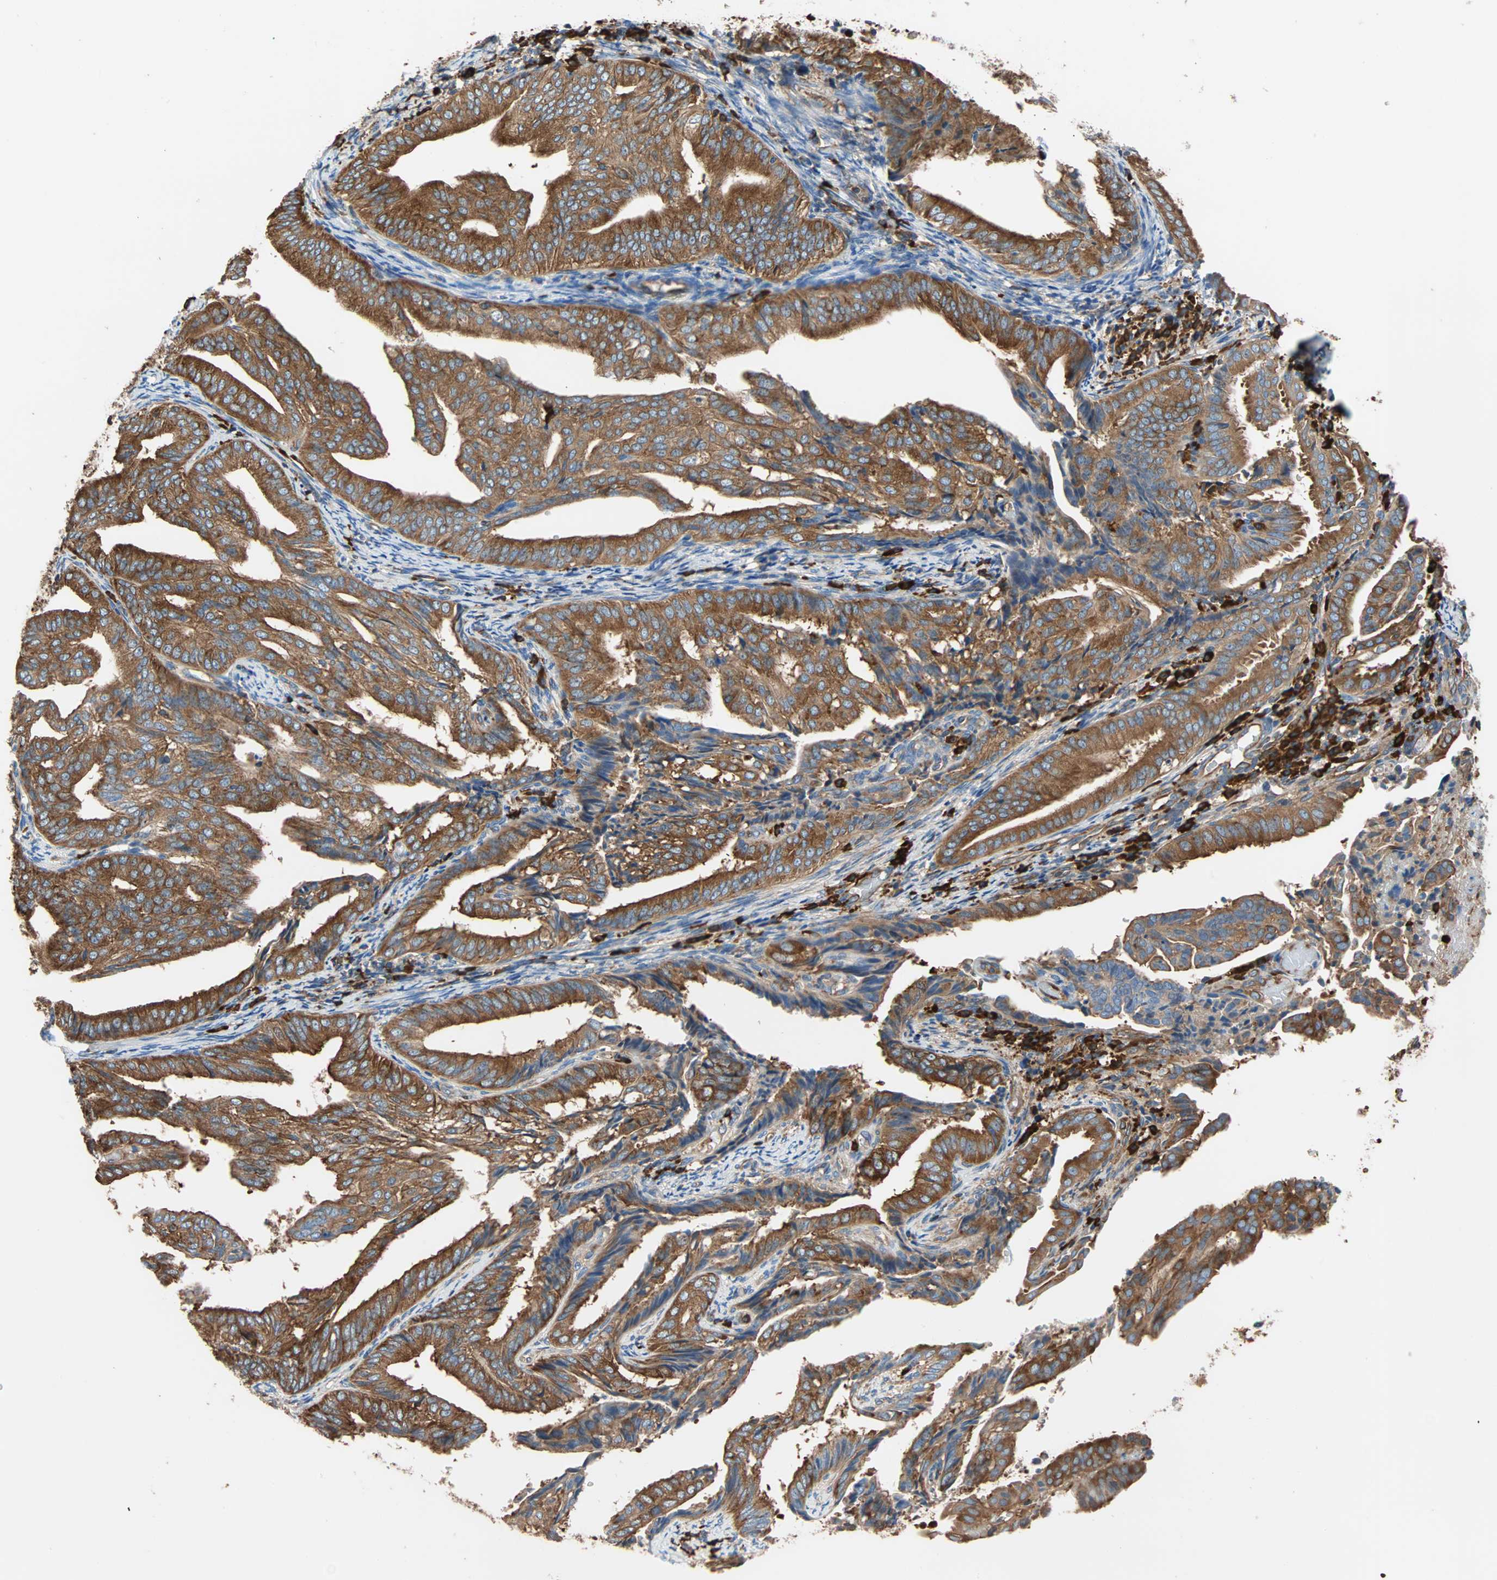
{"staining": {"intensity": "strong", "quantity": ">75%", "location": "cytoplasmic/membranous"}, "tissue": "endometrial cancer", "cell_type": "Tumor cells", "image_type": "cancer", "snomed": [{"axis": "morphology", "description": "Adenocarcinoma, NOS"}, {"axis": "topography", "description": "Endometrium"}], "caption": "A histopathology image of endometrial cancer stained for a protein reveals strong cytoplasmic/membranous brown staining in tumor cells.", "gene": "EEF2", "patient": {"sex": "female", "age": 58}}